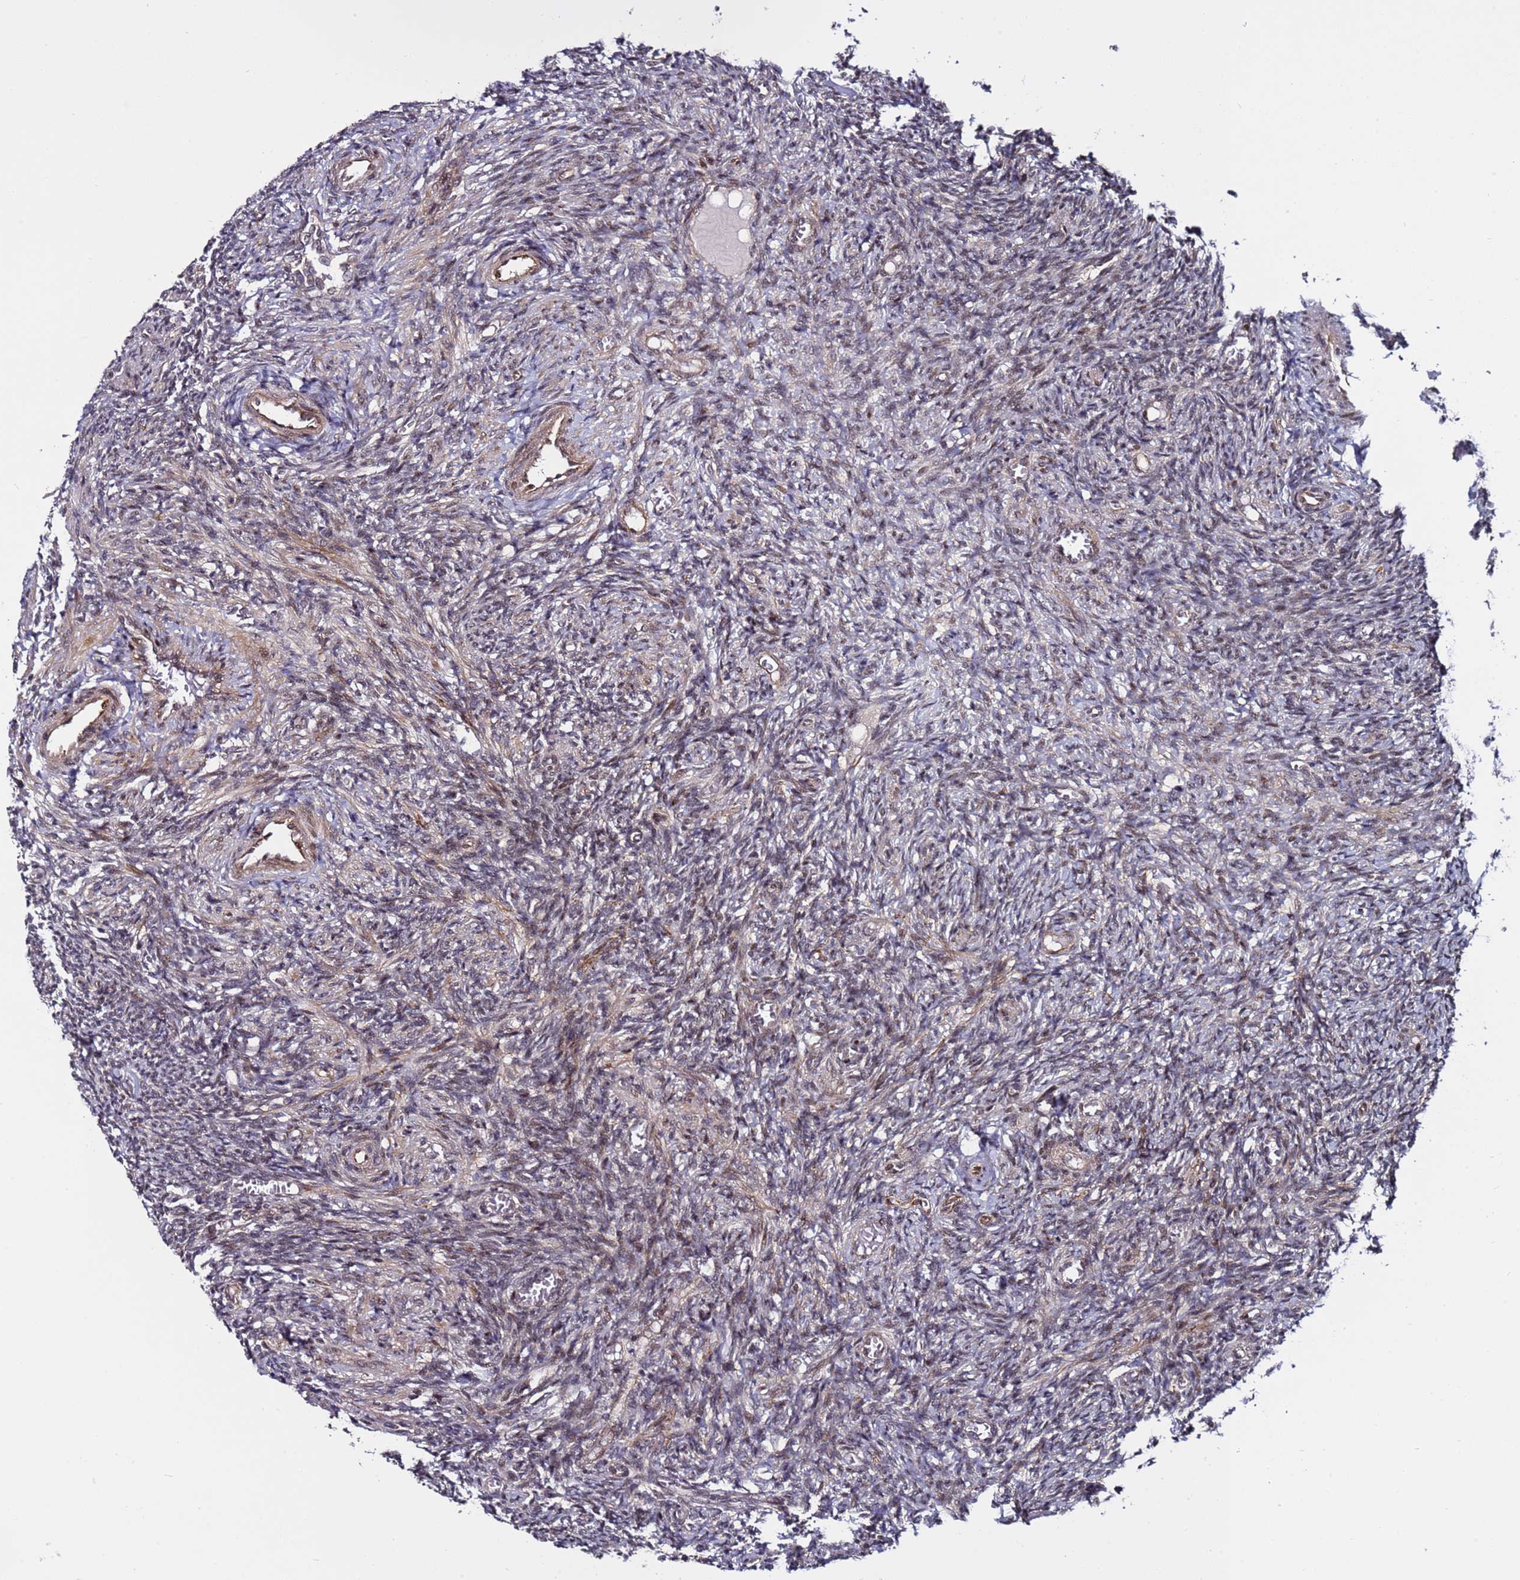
{"staining": {"intensity": "weak", "quantity": "25%-75%", "location": "cytoplasmic/membranous,nuclear"}, "tissue": "ovary", "cell_type": "Ovarian stroma cells", "image_type": "normal", "snomed": [{"axis": "morphology", "description": "Normal tissue, NOS"}, {"axis": "topography", "description": "Ovary"}], "caption": "Unremarkable ovary demonstrates weak cytoplasmic/membranous,nuclear positivity in approximately 25%-75% of ovarian stroma cells.", "gene": "POLR2D", "patient": {"sex": "female", "age": 27}}